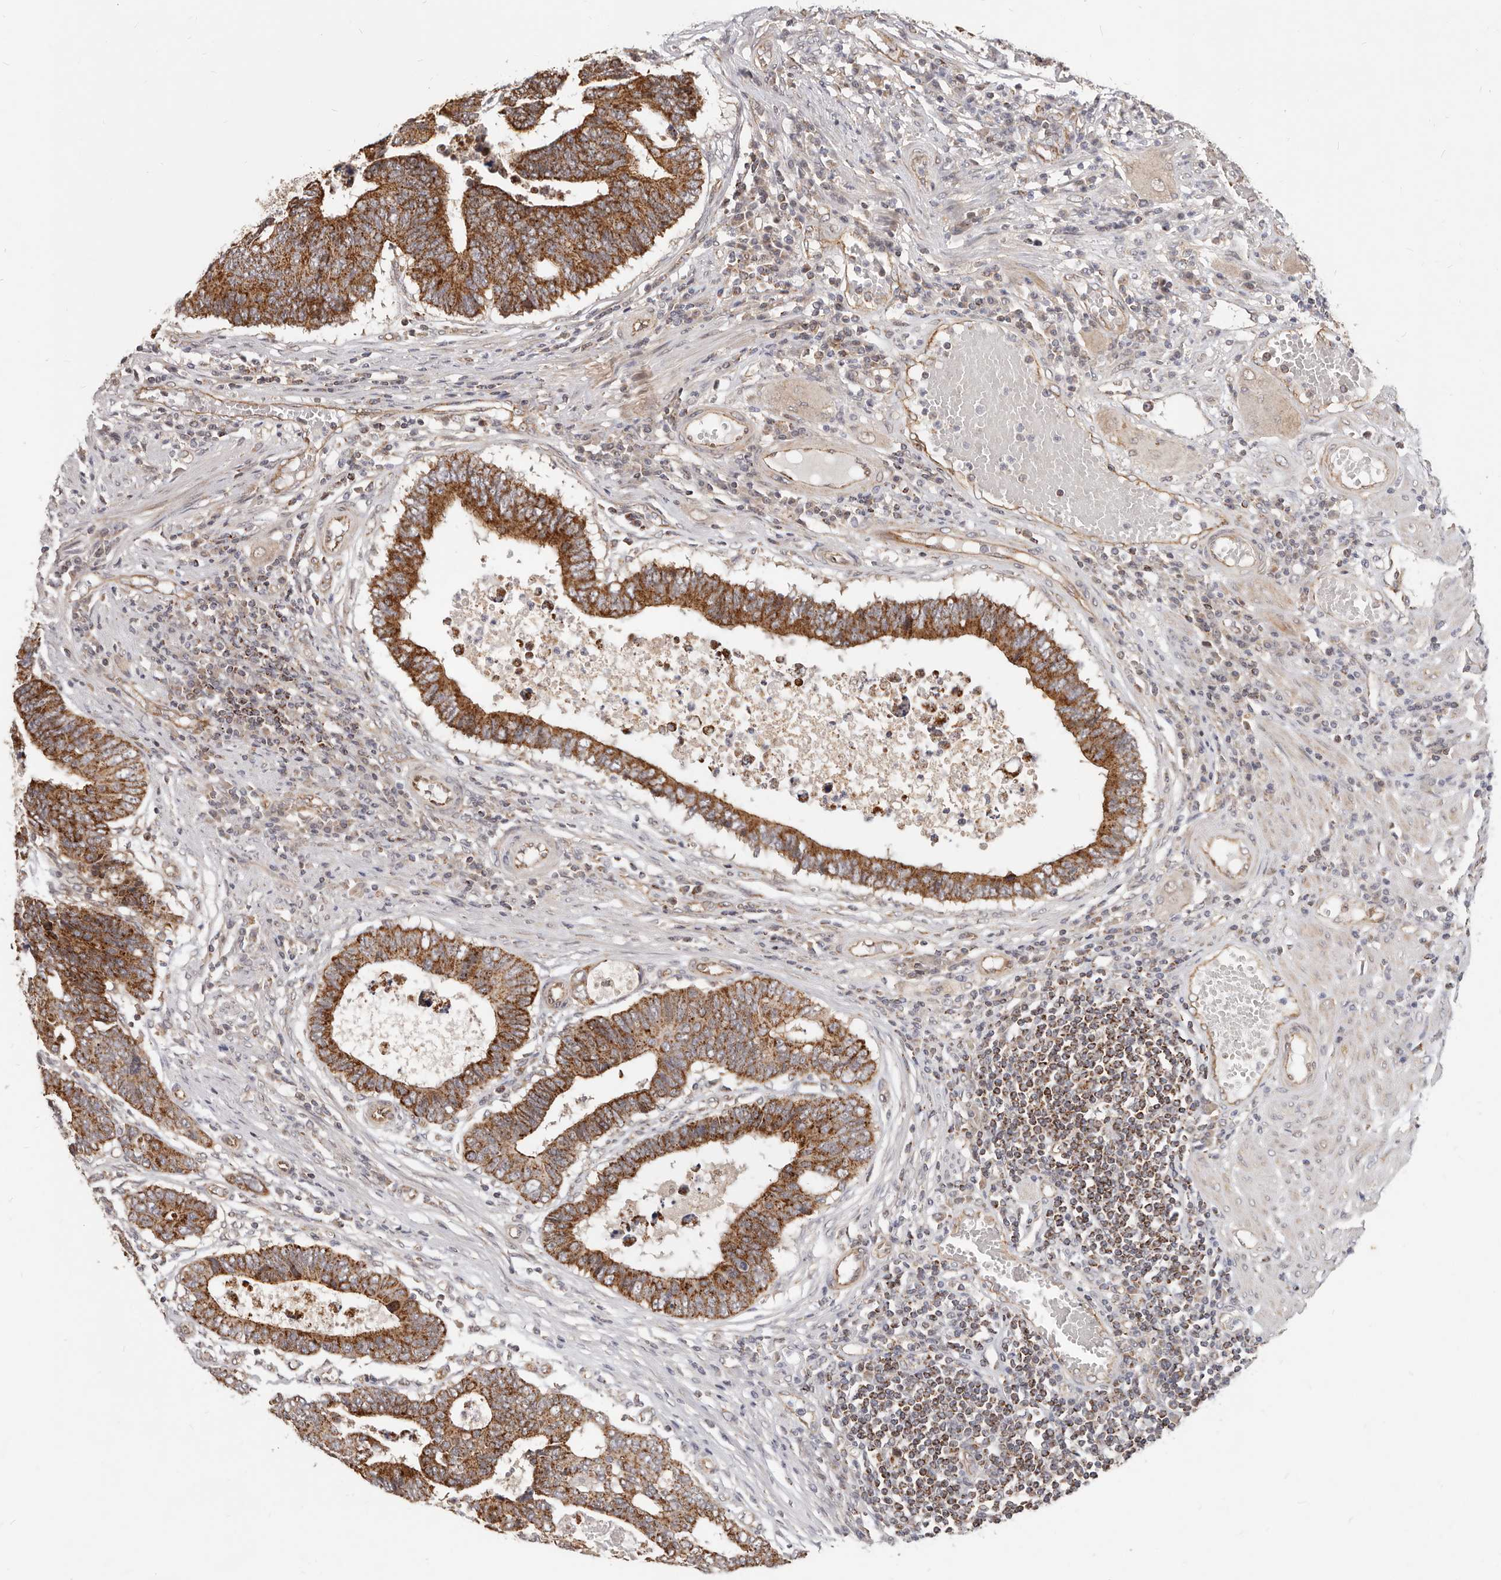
{"staining": {"intensity": "strong", "quantity": ">75%", "location": "cytoplasmic/membranous"}, "tissue": "colorectal cancer", "cell_type": "Tumor cells", "image_type": "cancer", "snomed": [{"axis": "morphology", "description": "Adenocarcinoma, NOS"}, {"axis": "topography", "description": "Rectum"}], "caption": "Human colorectal cancer stained with a protein marker exhibits strong staining in tumor cells.", "gene": "USP49", "patient": {"sex": "male", "age": 84}}